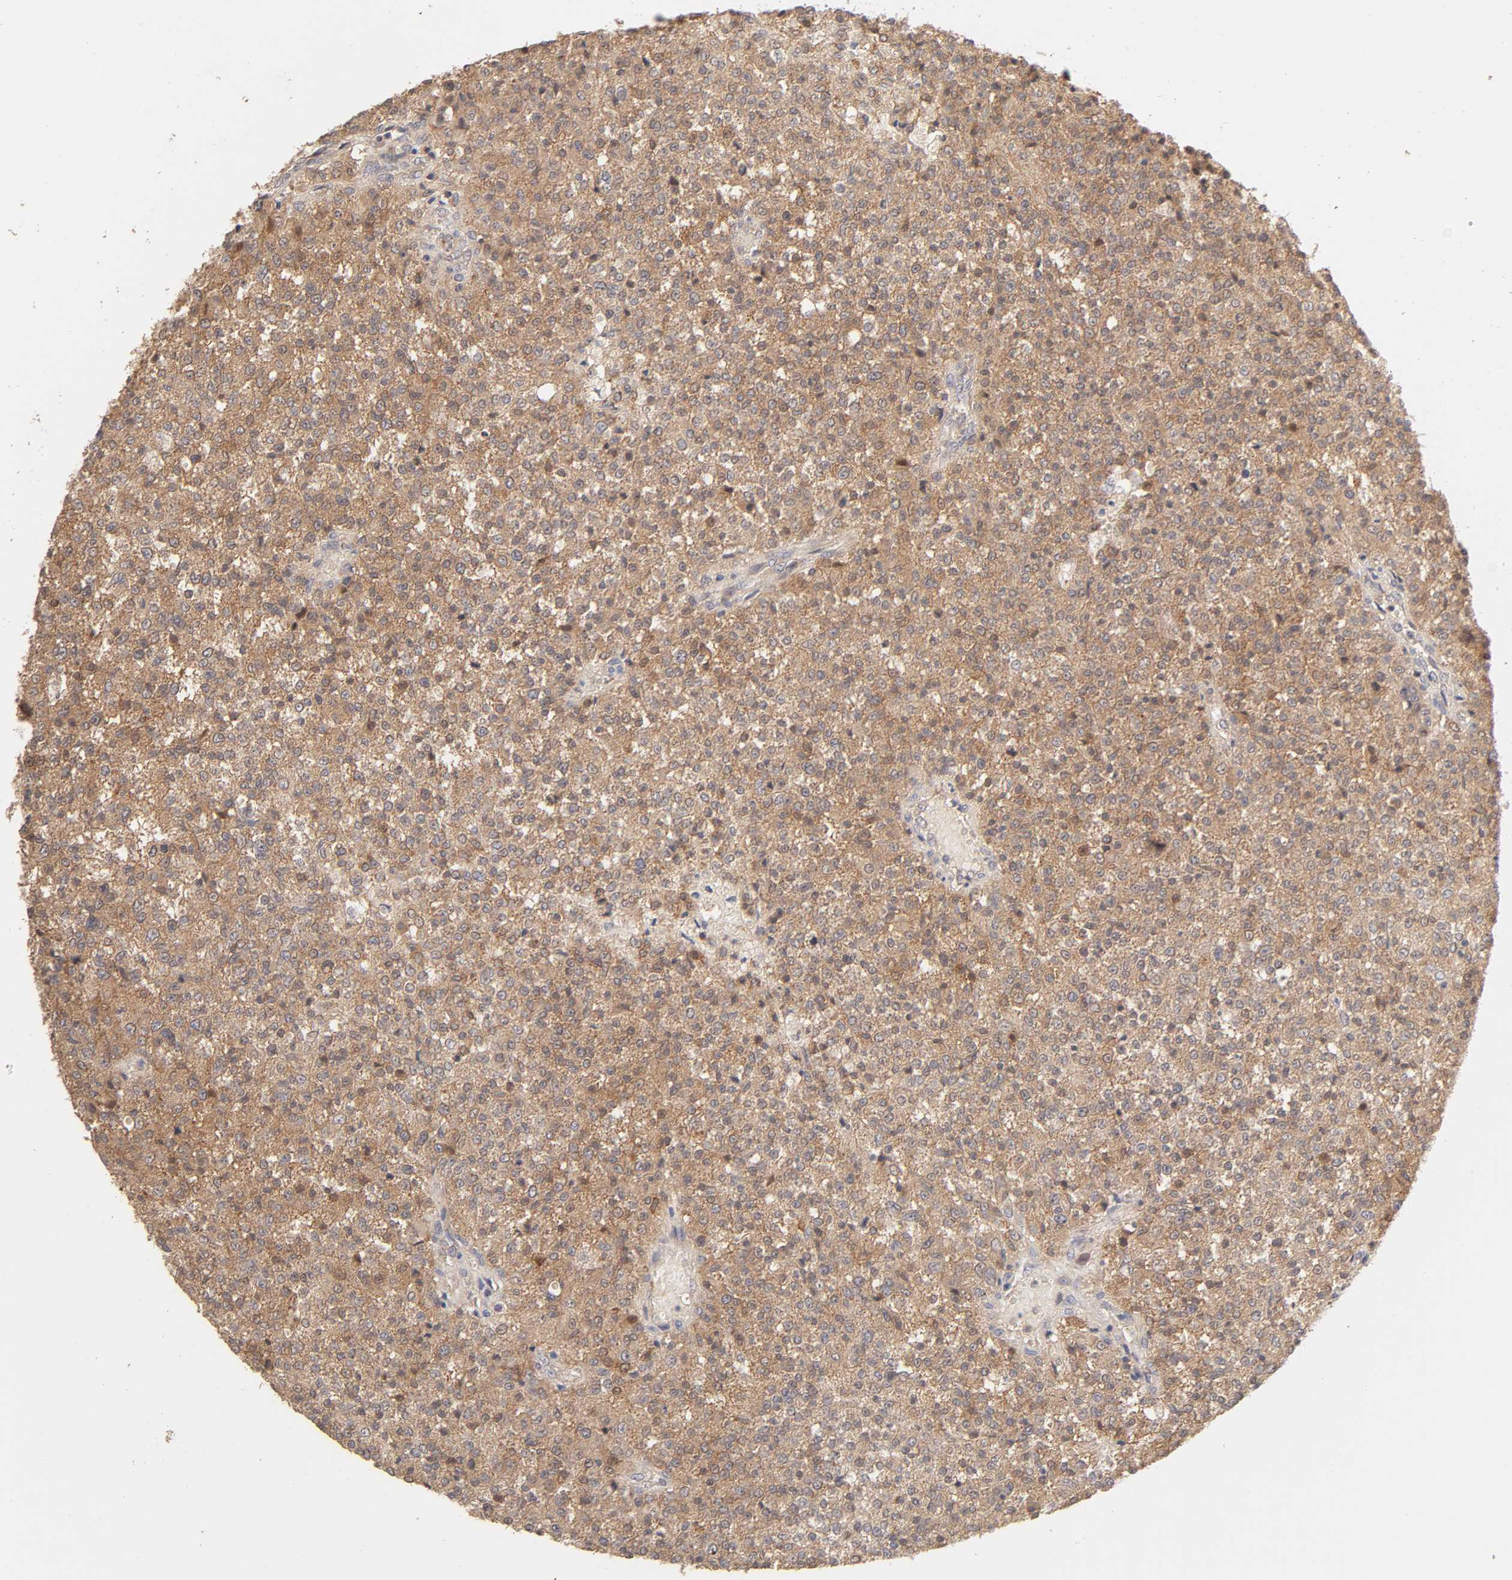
{"staining": {"intensity": "moderate", "quantity": ">75%", "location": "cytoplasmic/membranous"}, "tissue": "testis cancer", "cell_type": "Tumor cells", "image_type": "cancer", "snomed": [{"axis": "morphology", "description": "Seminoma, NOS"}, {"axis": "topography", "description": "Testis"}], "caption": "Immunohistochemistry photomicrograph of seminoma (testis) stained for a protein (brown), which demonstrates medium levels of moderate cytoplasmic/membranous expression in approximately >75% of tumor cells.", "gene": "AP1G2", "patient": {"sex": "male", "age": 59}}